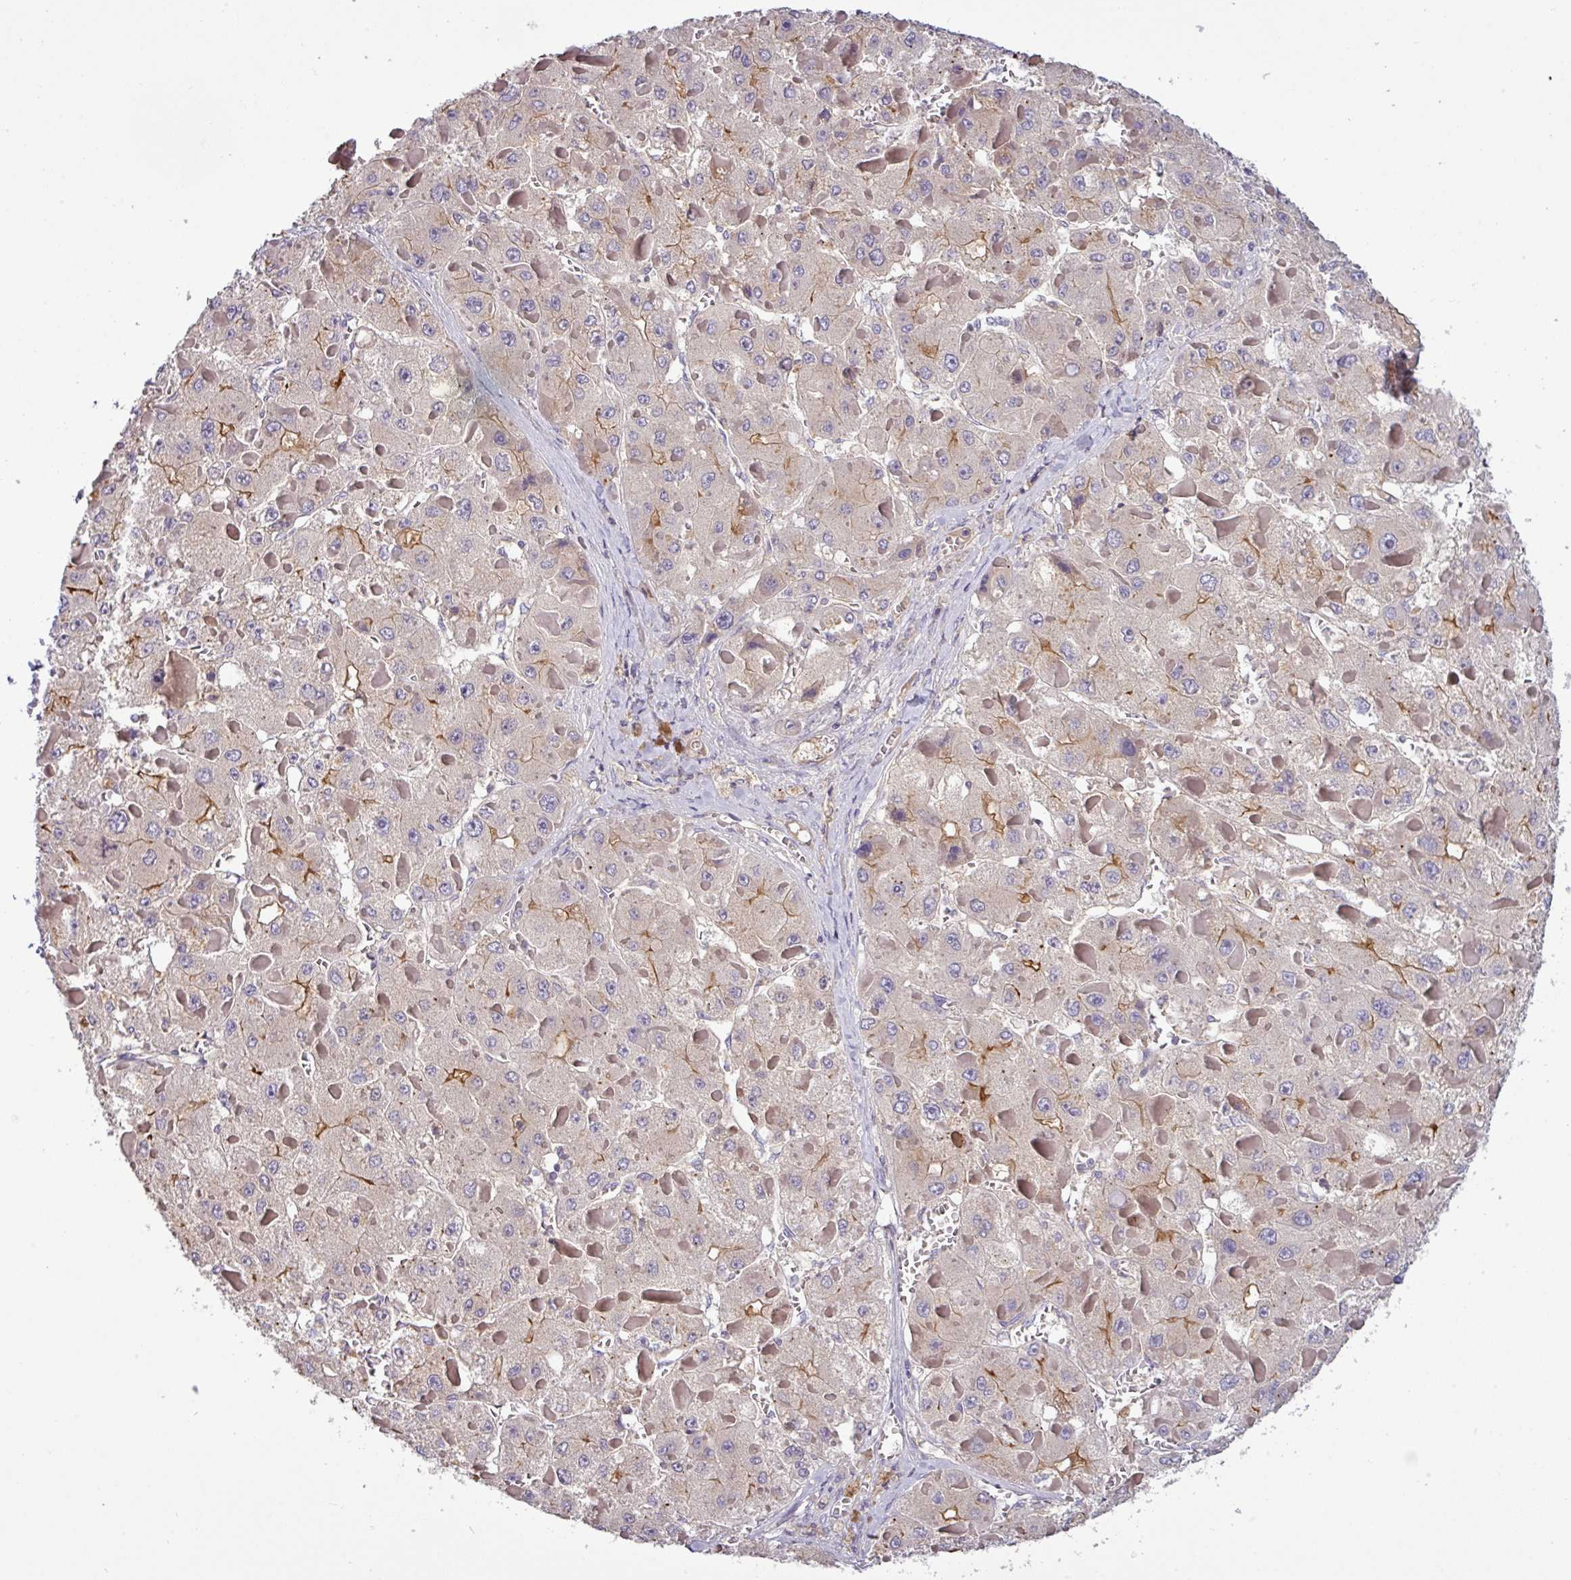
{"staining": {"intensity": "moderate", "quantity": "<25%", "location": "cytoplasmic/membranous"}, "tissue": "liver cancer", "cell_type": "Tumor cells", "image_type": "cancer", "snomed": [{"axis": "morphology", "description": "Carcinoma, Hepatocellular, NOS"}, {"axis": "topography", "description": "Liver"}], "caption": "The histopathology image shows staining of liver hepatocellular carcinoma, revealing moderate cytoplasmic/membranous protein staining (brown color) within tumor cells. The protein of interest is shown in brown color, while the nuclei are stained blue.", "gene": "TMEM62", "patient": {"sex": "female", "age": 73}}